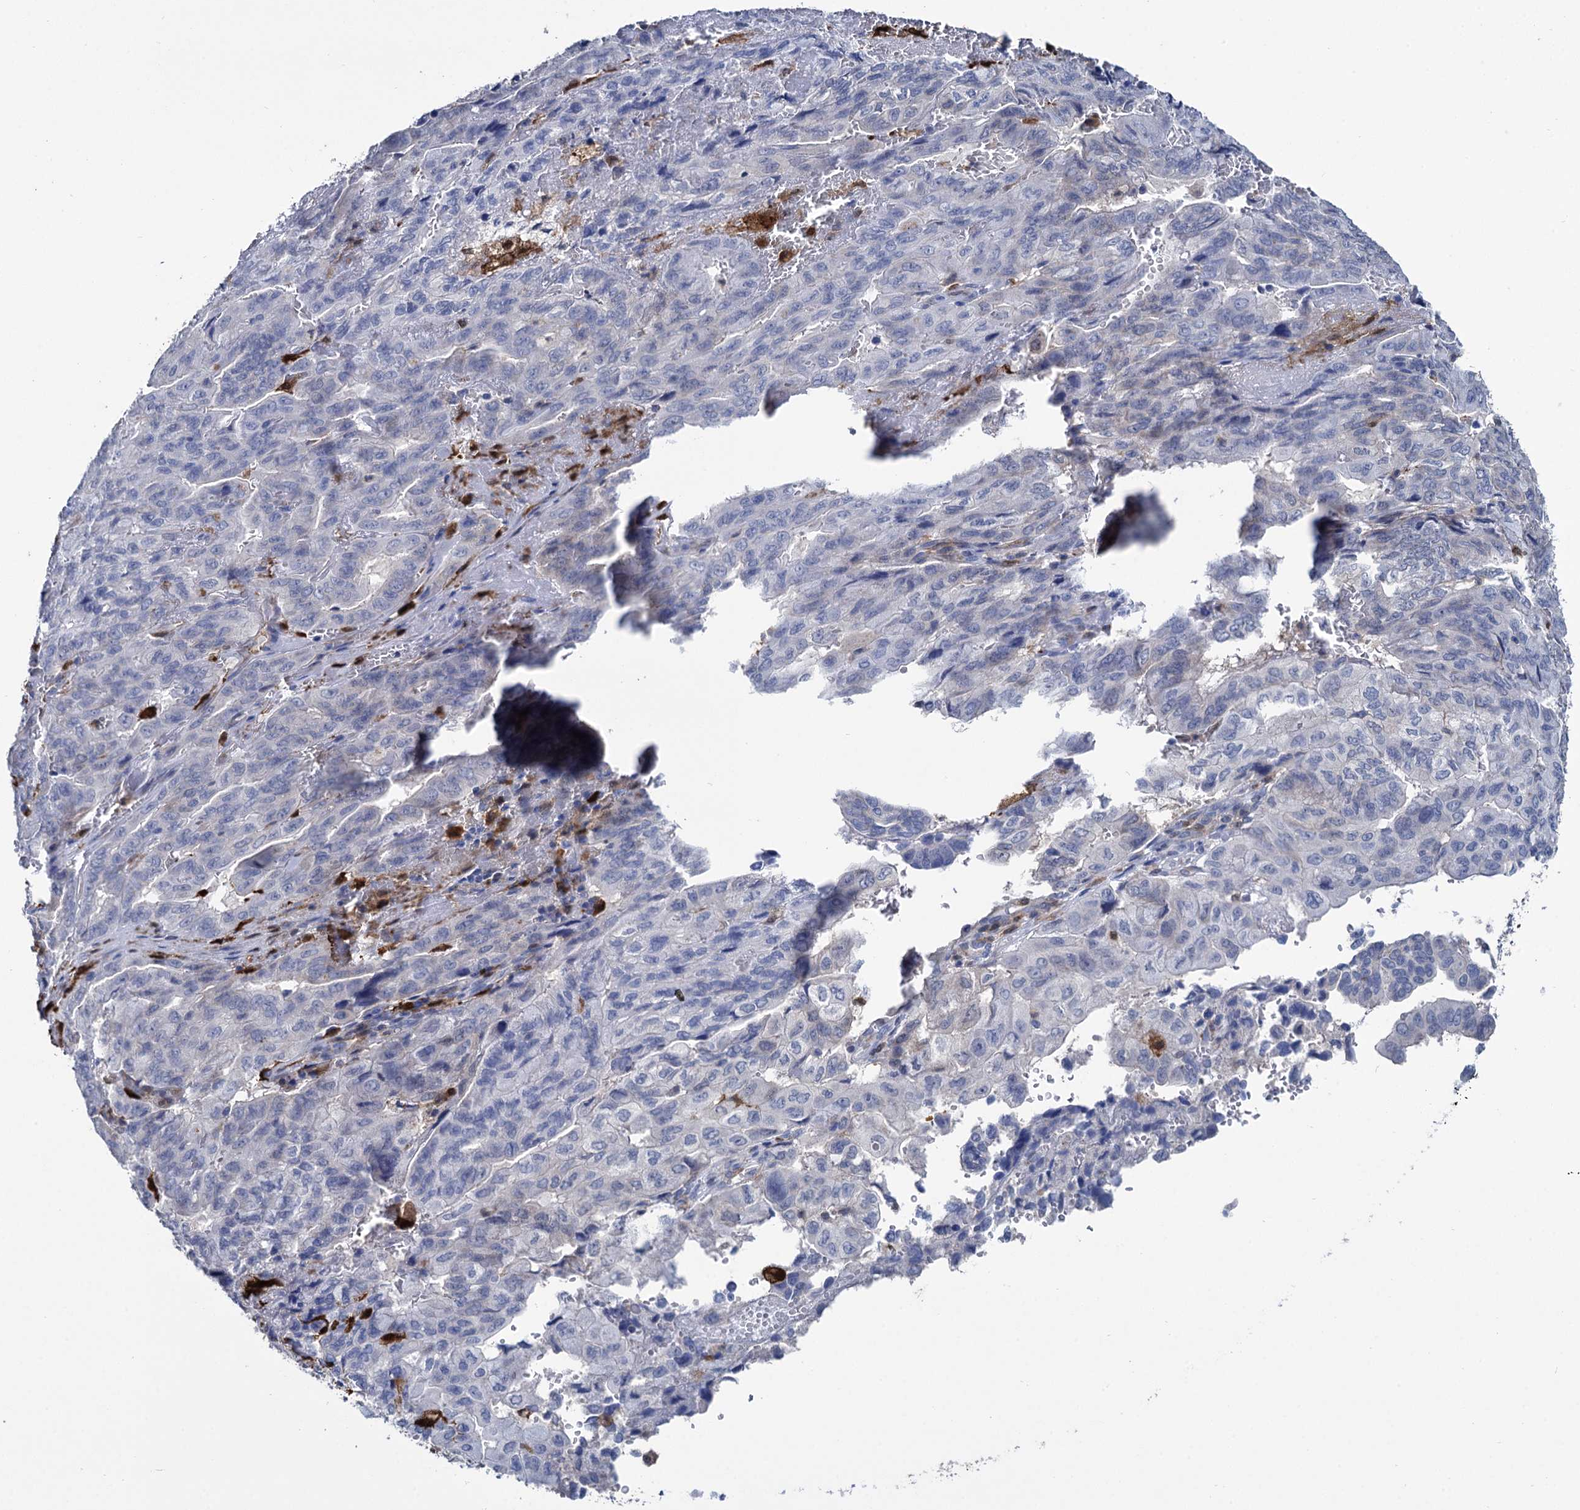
{"staining": {"intensity": "negative", "quantity": "none", "location": "none"}, "tissue": "pancreatic cancer", "cell_type": "Tumor cells", "image_type": "cancer", "snomed": [{"axis": "morphology", "description": "Adenocarcinoma, NOS"}, {"axis": "topography", "description": "Pancreas"}], "caption": "This is a photomicrograph of immunohistochemistry staining of pancreatic cancer, which shows no positivity in tumor cells.", "gene": "FABP5", "patient": {"sex": "male", "age": 51}}